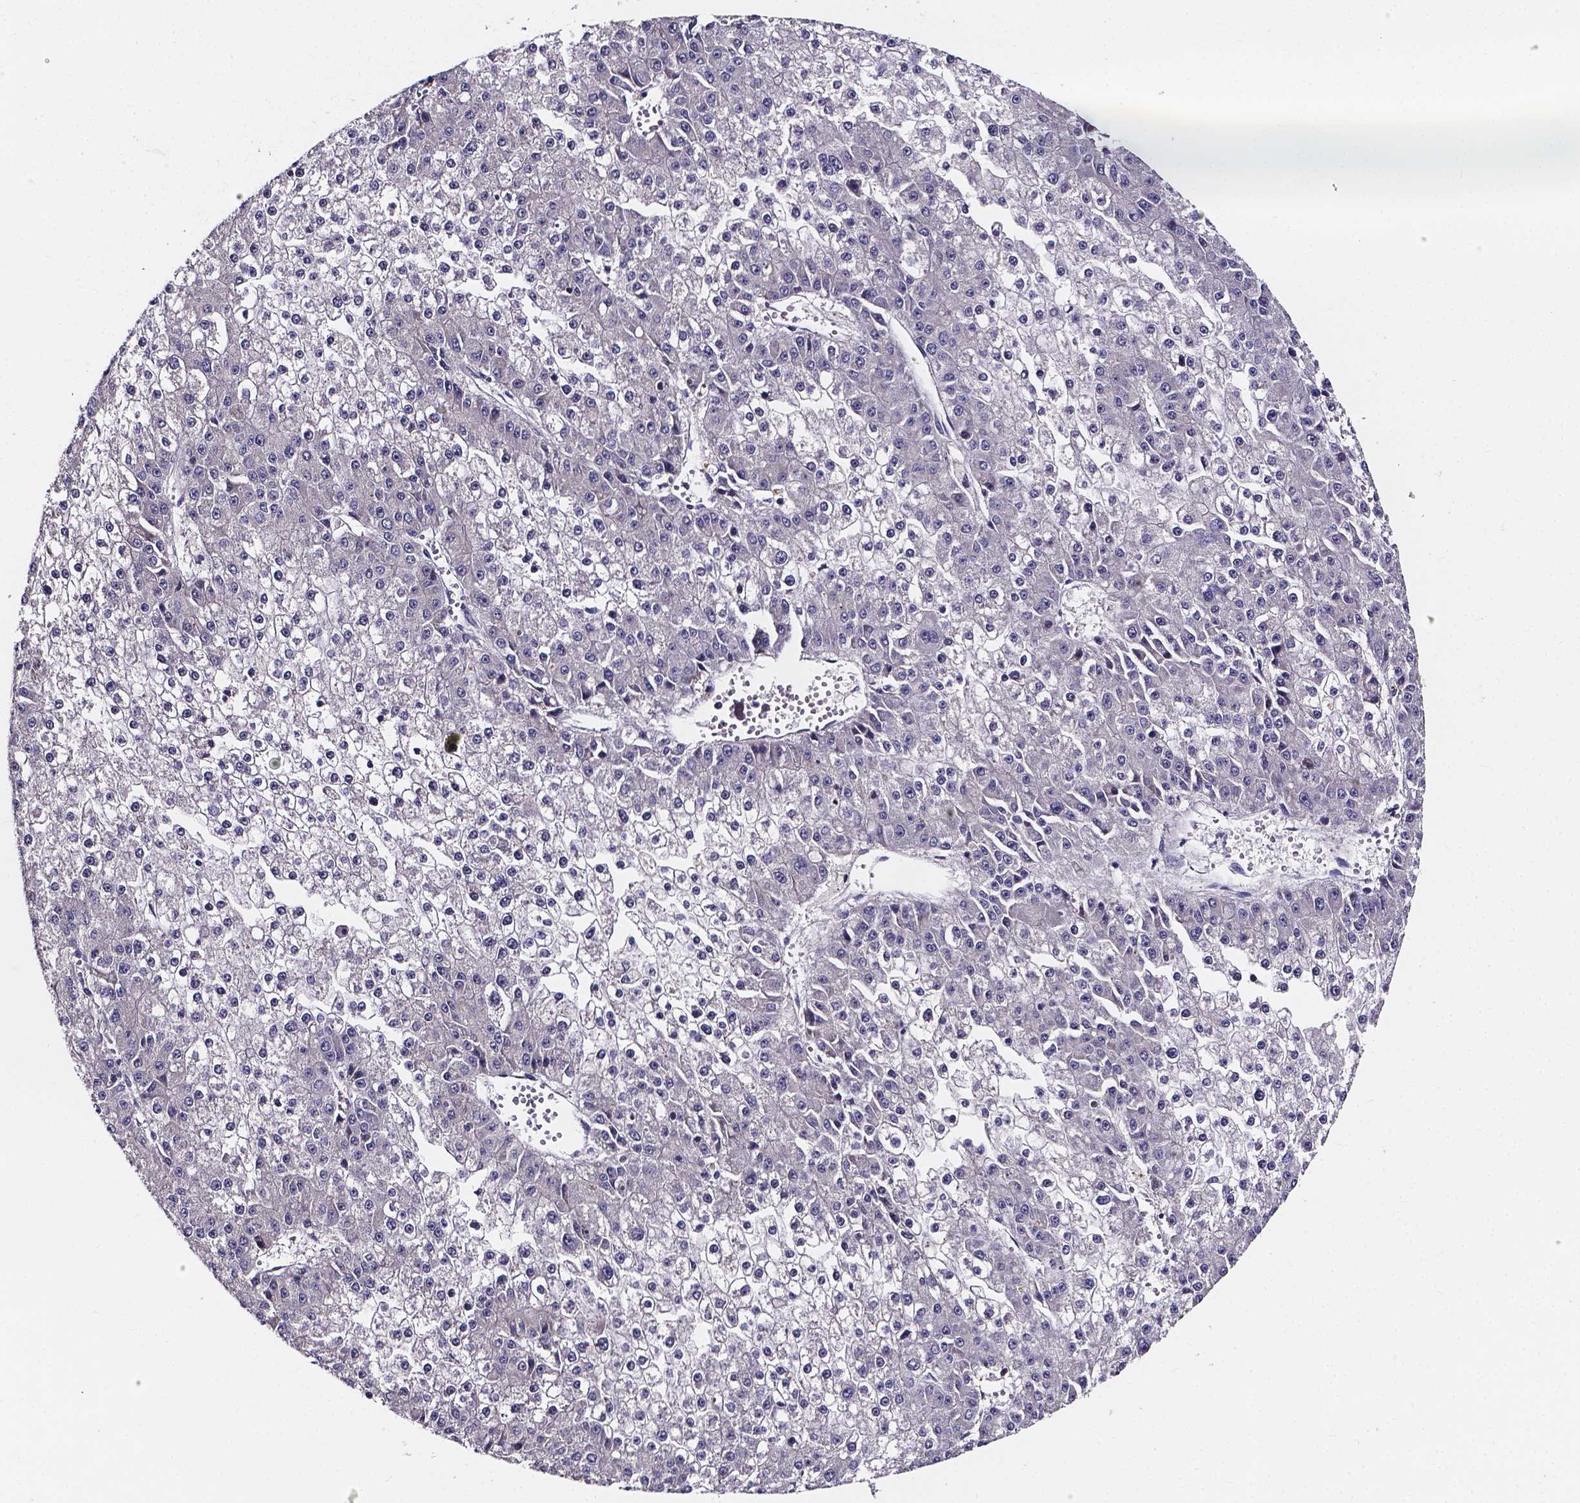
{"staining": {"intensity": "negative", "quantity": "none", "location": "none"}, "tissue": "liver cancer", "cell_type": "Tumor cells", "image_type": "cancer", "snomed": [{"axis": "morphology", "description": "Carcinoma, Hepatocellular, NOS"}, {"axis": "topography", "description": "Liver"}], "caption": "Tumor cells are negative for brown protein staining in liver cancer (hepatocellular carcinoma).", "gene": "SPOCD1", "patient": {"sex": "female", "age": 73}}